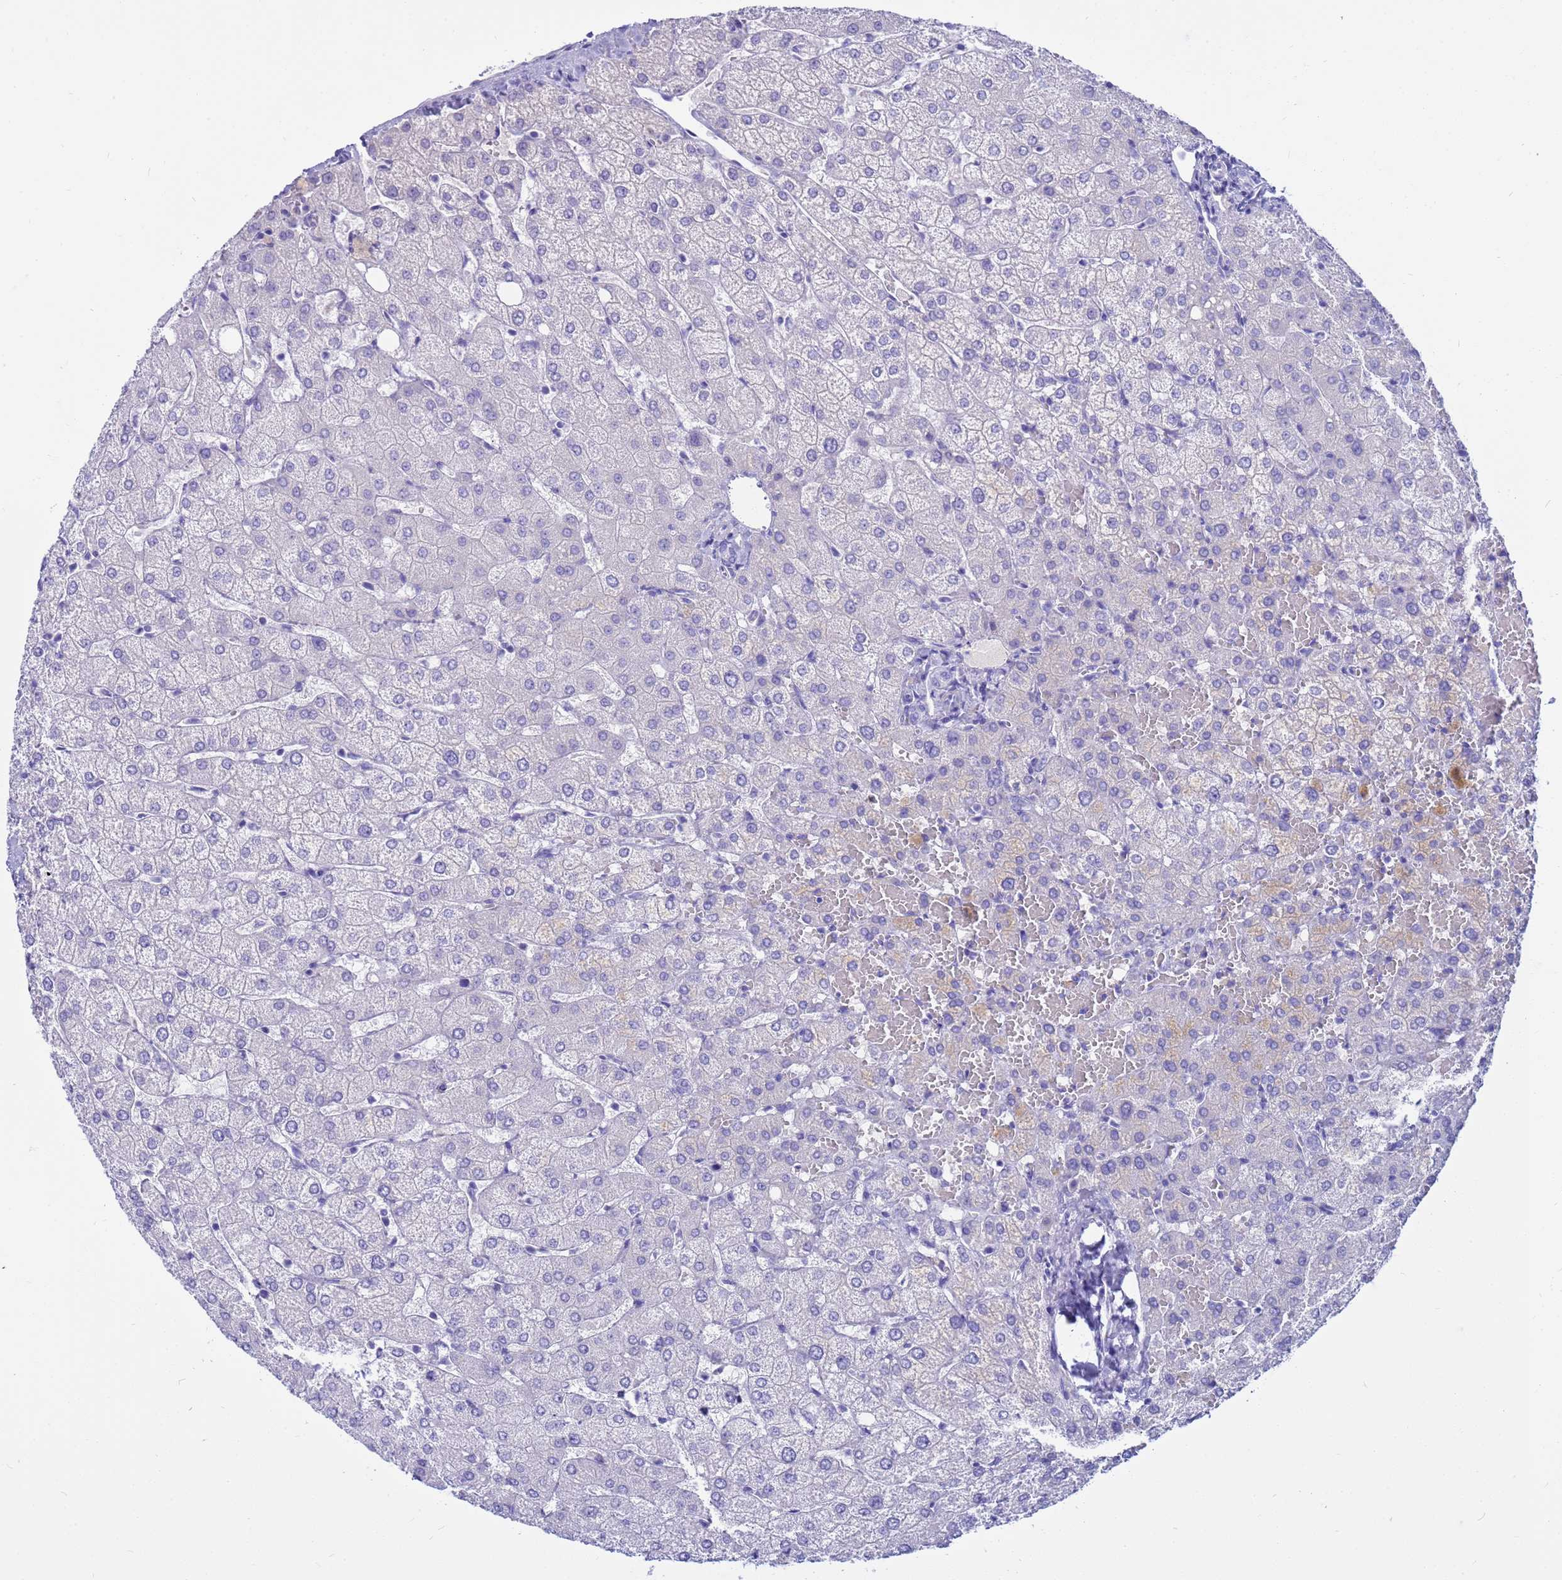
{"staining": {"intensity": "negative", "quantity": "none", "location": "none"}, "tissue": "liver", "cell_type": "Cholangiocytes", "image_type": "normal", "snomed": [{"axis": "morphology", "description": "Normal tissue, NOS"}, {"axis": "topography", "description": "Liver"}], "caption": "DAB (3,3'-diaminobenzidine) immunohistochemical staining of normal liver shows no significant expression in cholangiocytes.", "gene": "SYCN", "patient": {"sex": "female", "age": 54}}